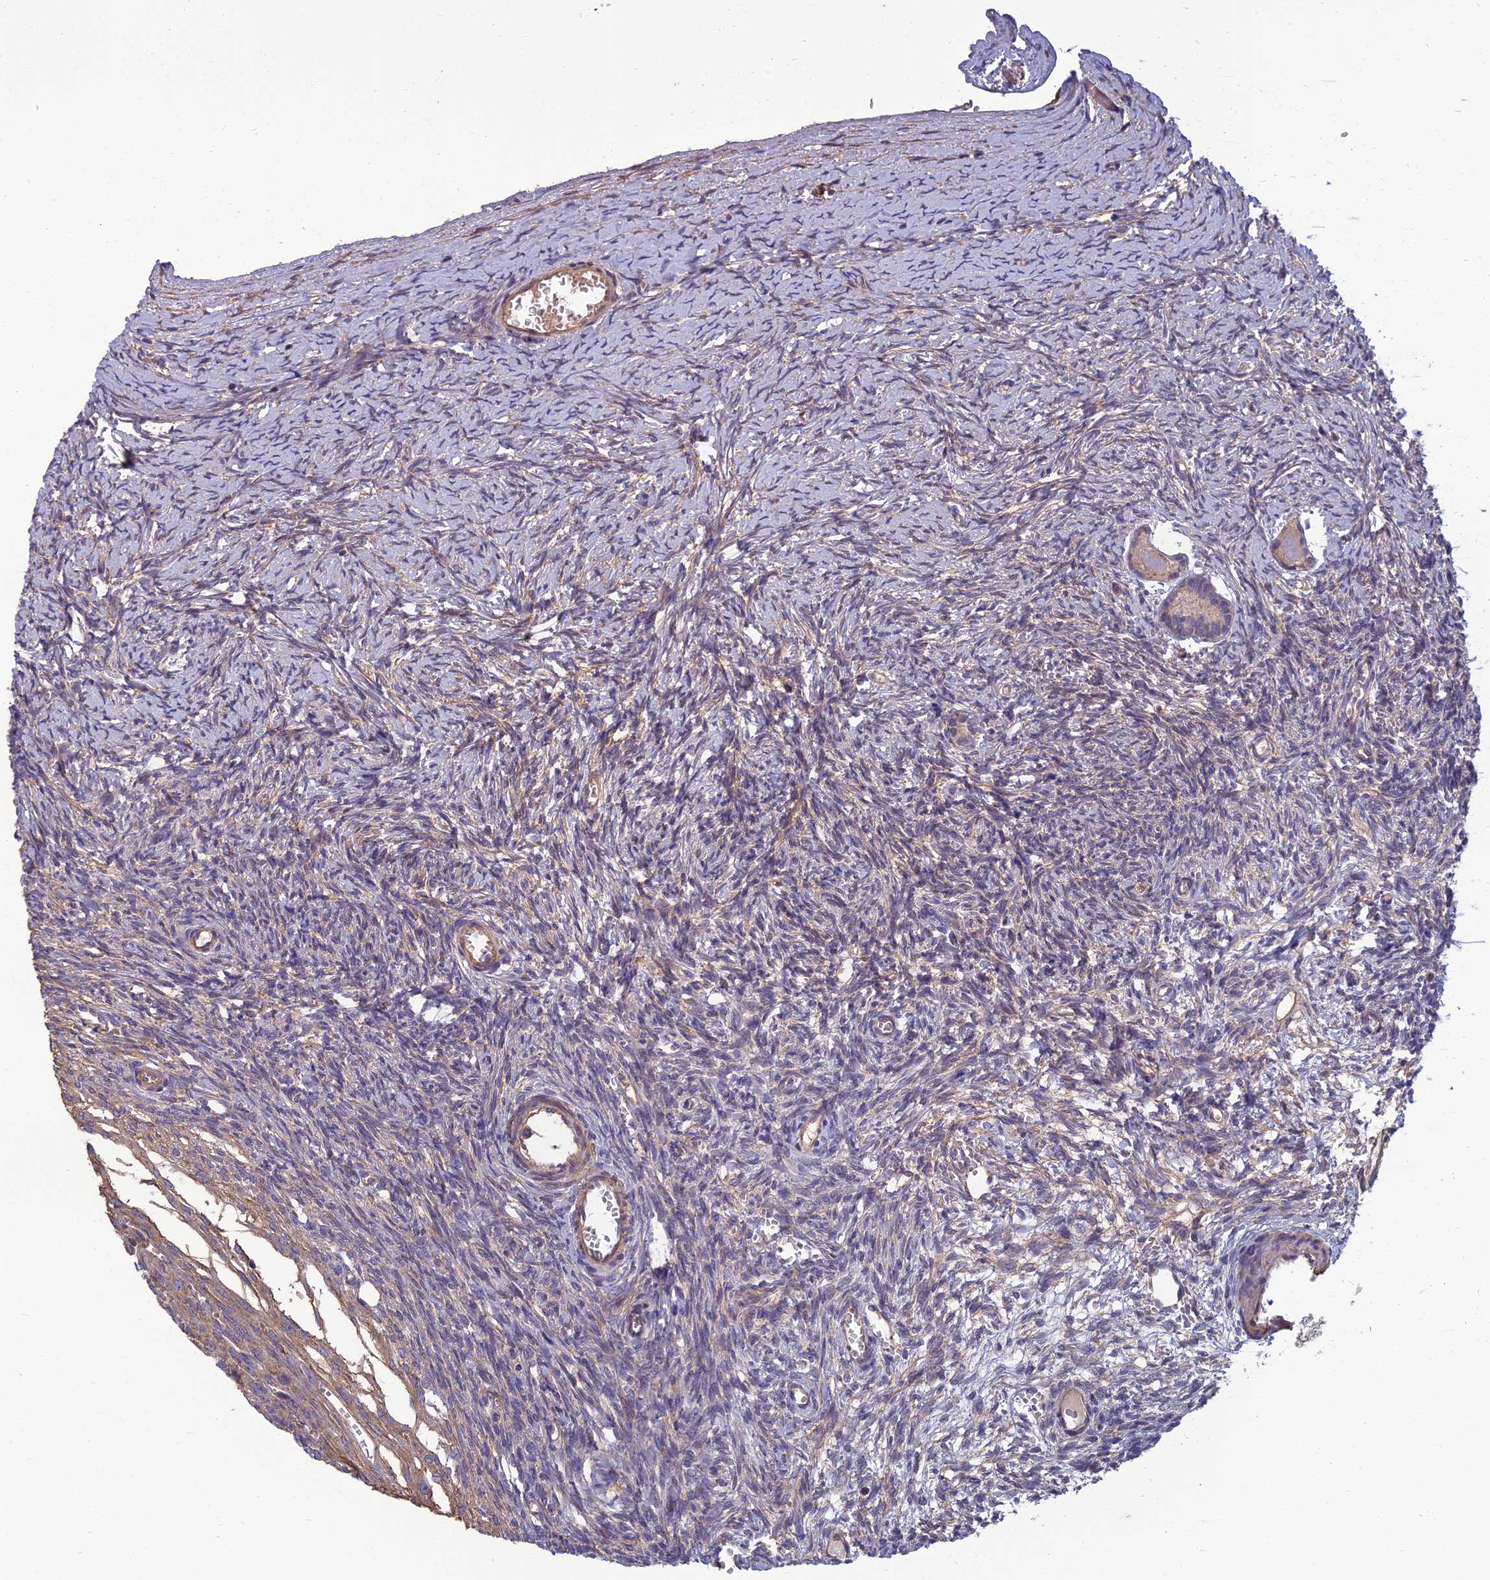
{"staining": {"intensity": "negative", "quantity": "none", "location": "none"}, "tissue": "ovary", "cell_type": "Follicle cells", "image_type": "normal", "snomed": [{"axis": "morphology", "description": "Normal tissue, NOS"}, {"axis": "topography", "description": "Ovary"}], "caption": "This is an immunohistochemistry photomicrograph of unremarkable ovary. There is no expression in follicle cells.", "gene": "WDR24", "patient": {"sex": "female", "age": 39}}